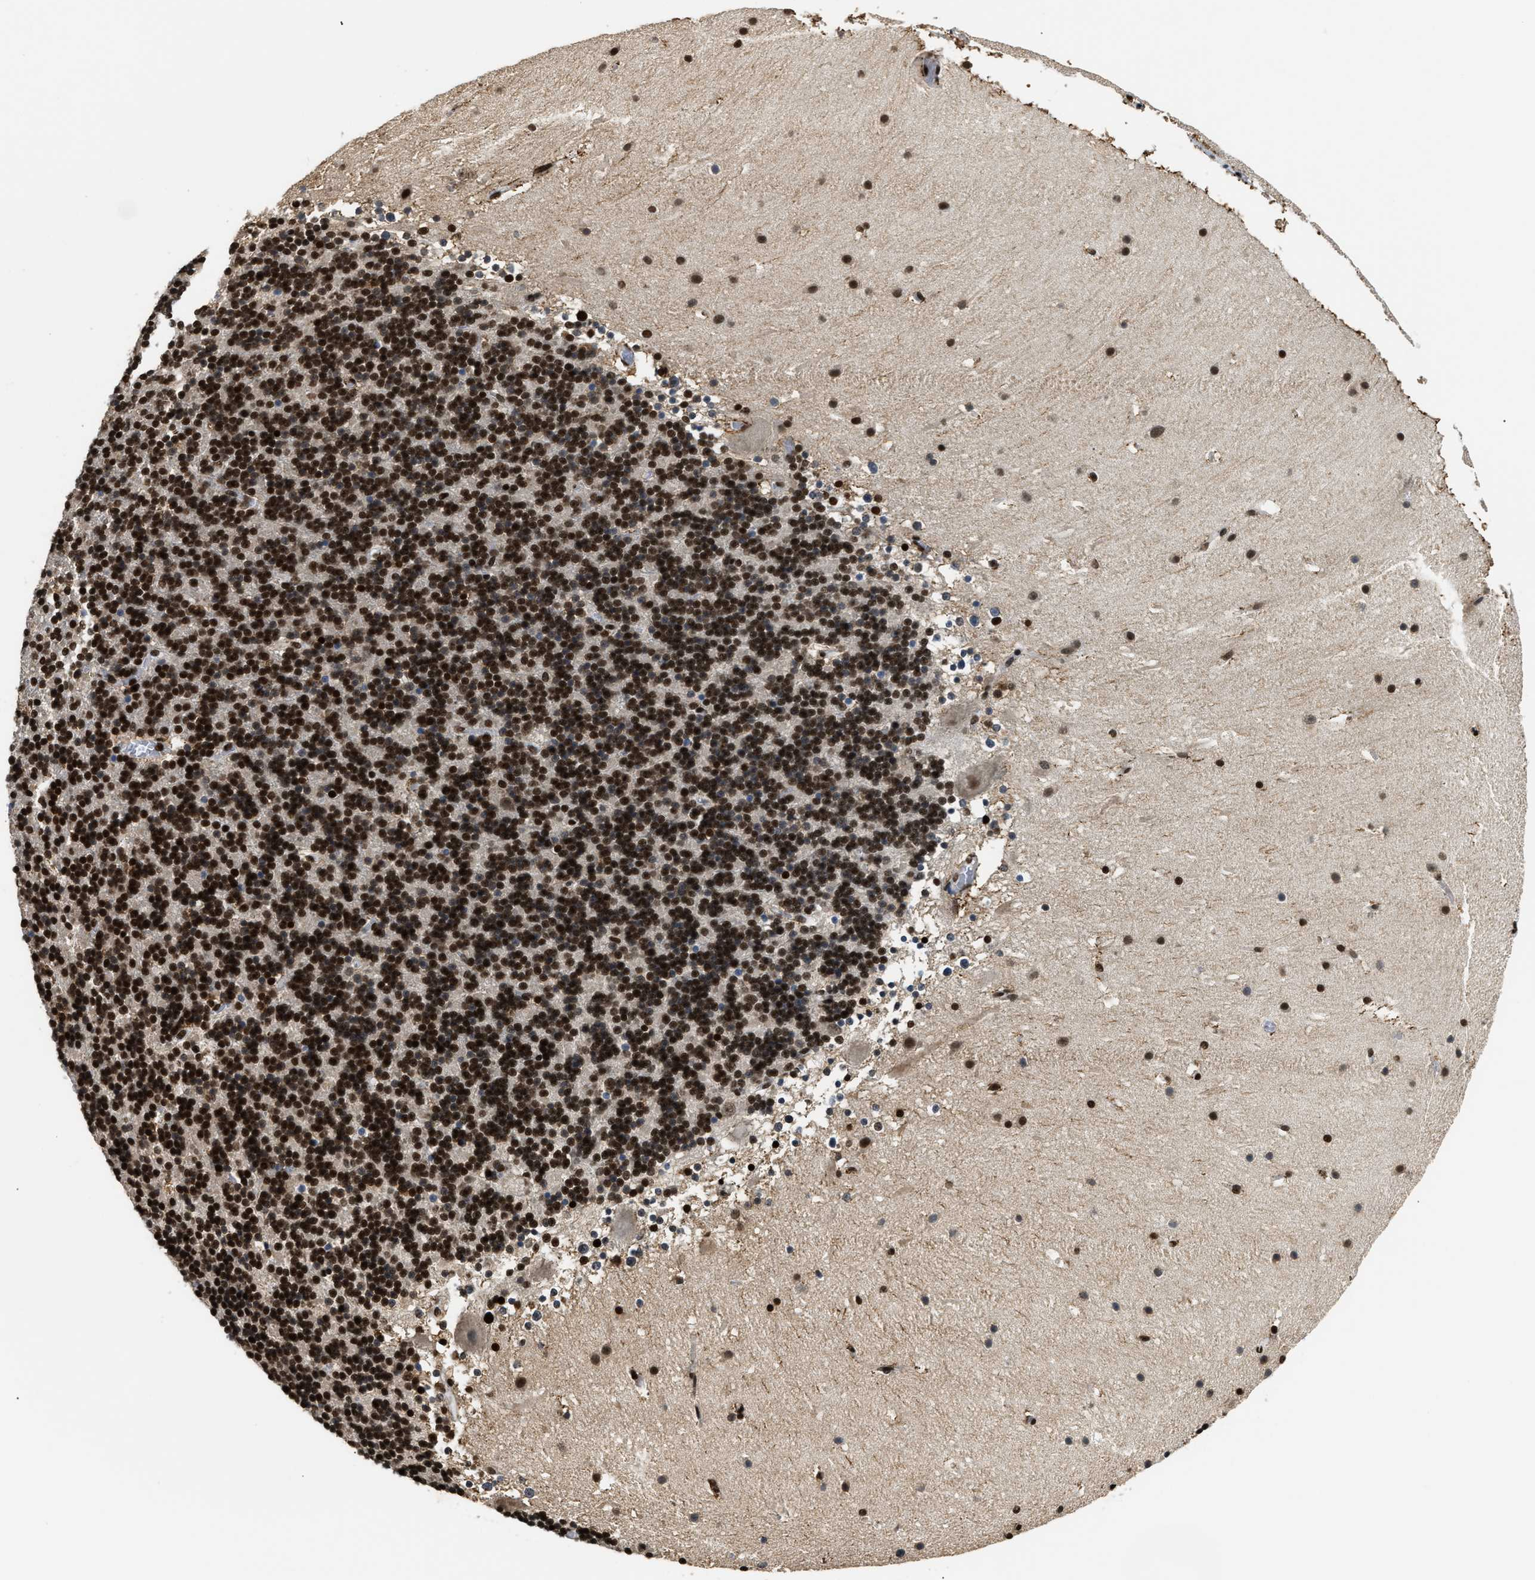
{"staining": {"intensity": "strong", "quantity": ">75%", "location": "nuclear"}, "tissue": "cerebellum", "cell_type": "Cells in granular layer", "image_type": "normal", "snomed": [{"axis": "morphology", "description": "Normal tissue, NOS"}, {"axis": "topography", "description": "Cerebellum"}], "caption": "Normal cerebellum demonstrates strong nuclear positivity in approximately >75% of cells in granular layer, visualized by immunohistochemistry. (DAB (3,3'-diaminobenzidine) IHC, brown staining for protein, blue staining for nuclei).", "gene": "RAD21", "patient": {"sex": "male", "age": 45}}